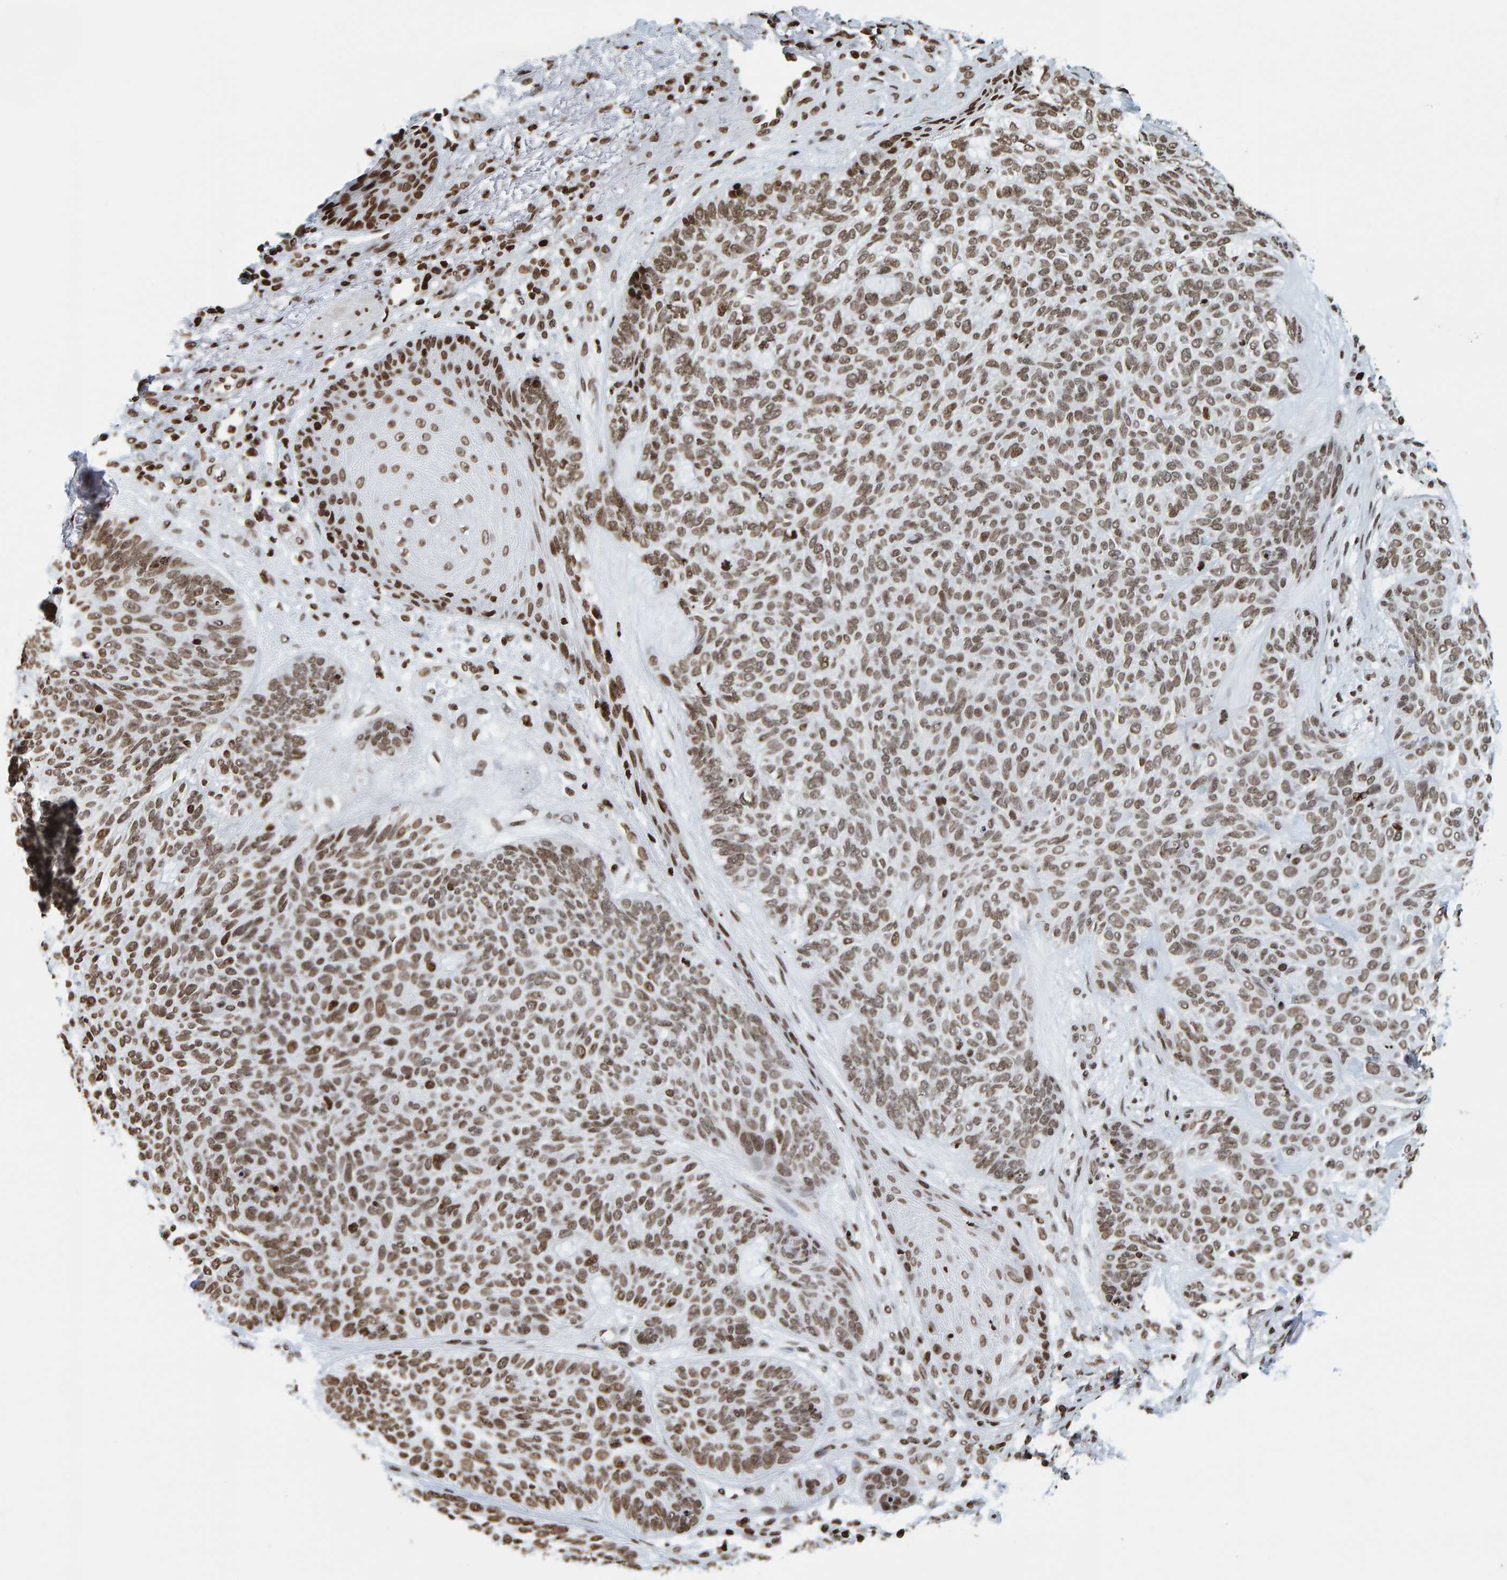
{"staining": {"intensity": "moderate", "quantity": ">75%", "location": "nuclear"}, "tissue": "skin cancer", "cell_type": "Tumor cells", "image_type": "cancer", "snomed": [{"axis": "morphology", "description": "Basal cell carcinoma"}, {"axis": "topography", "description": "Skin"}], "caption": "Immunohistochemical staining of skin basal cell carcinoma displays medium levels of moderate nuclear expression in approximately >75% of tumor cells. The protein is stained brown, and the nuclei are stained in blue (DAB IHC with brightfield microscopy, high magnification).", "gene": "BRF2", "patient": {"sex": "male", "age": 55}}